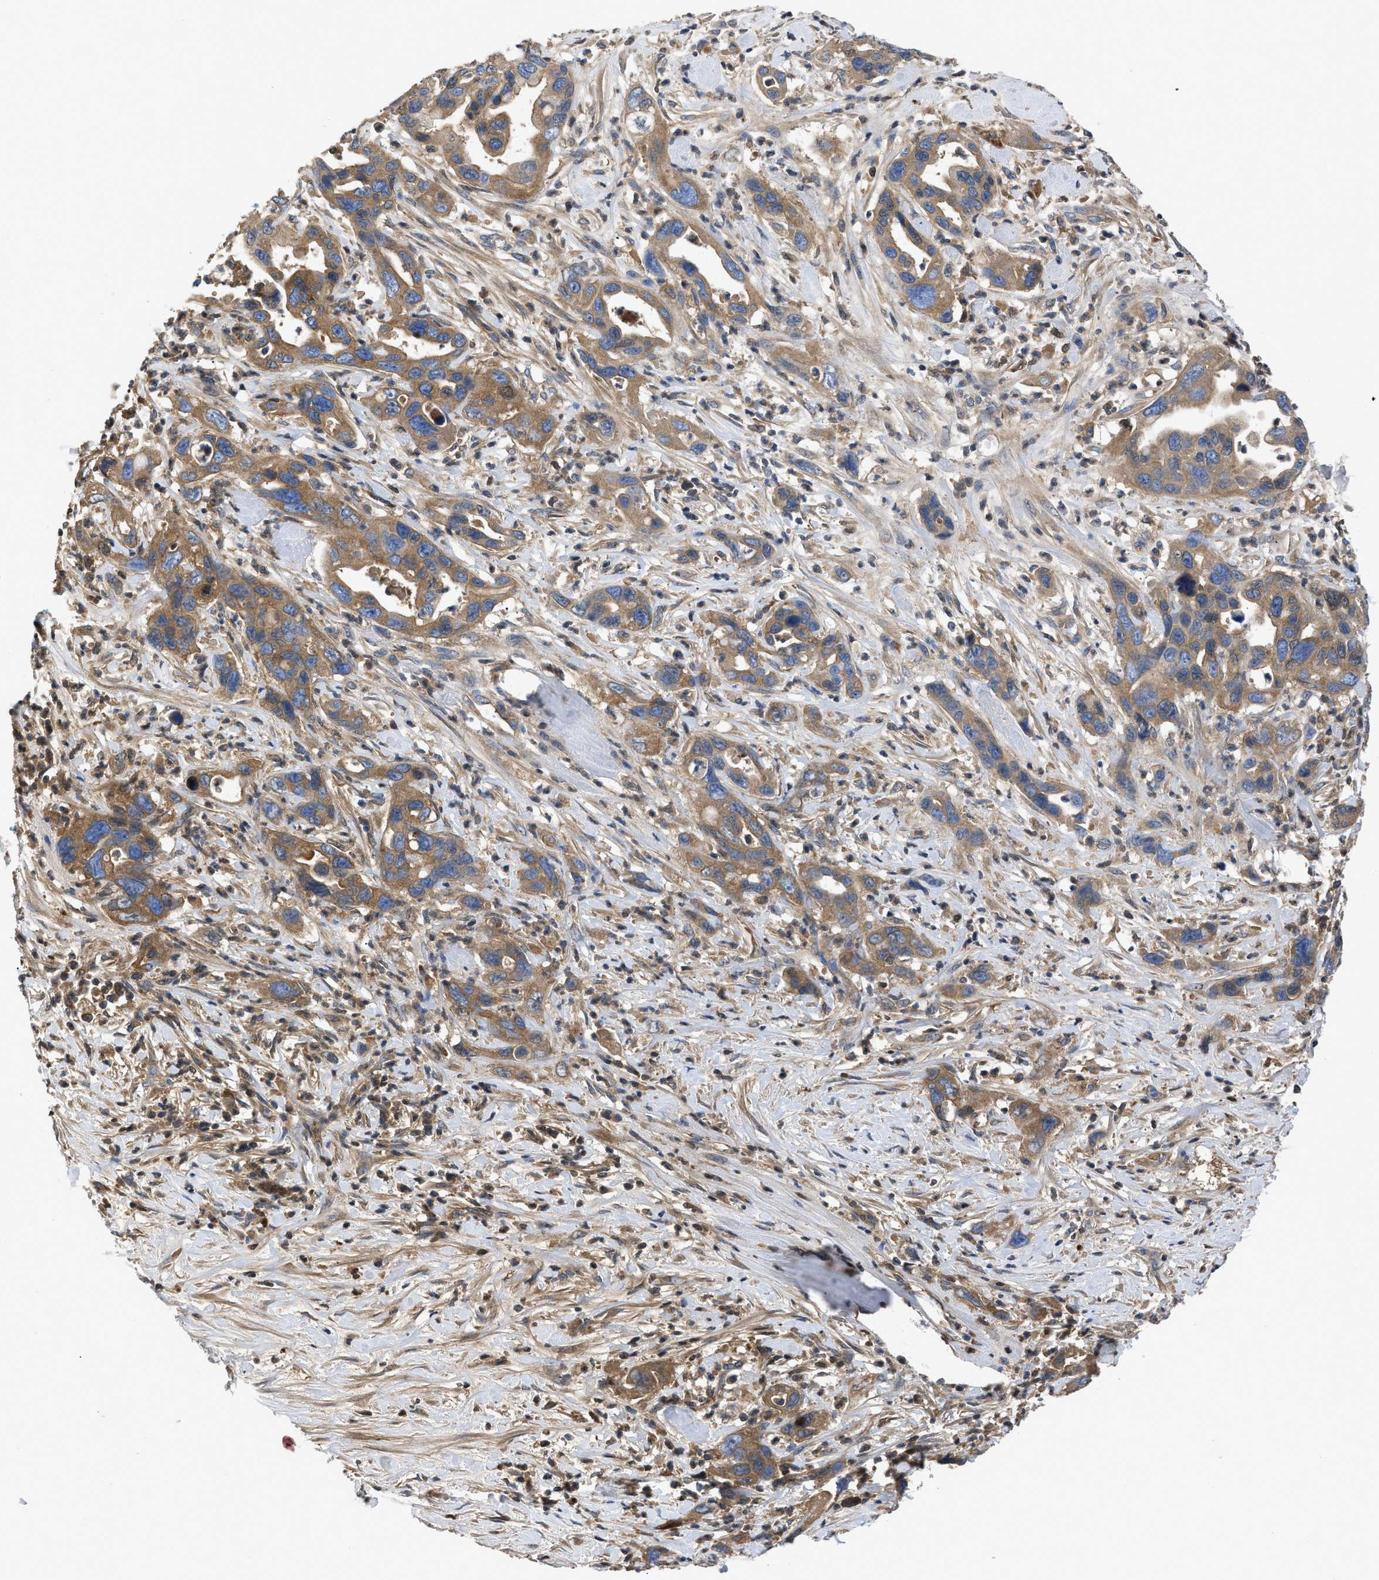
{"staining": {"intensity": "moderate", "quantity": ">75%", "location": "cytoplasmic/membranous"}, "tissue": "pancreatic cancer", "cell_type": "Tumor cells", "image_type": "cancer", "snomed": [{"axis": "morphology", "description": "Adenocarcinoma, NOS"}, {"axis": "topography", "description": "Pancreas"}], "caption": "Immunohistochemistry (IHC) of human pancreatic cancer (adenocarcinoma) displays medium levels of moderate cytoplasmic/membranous positivity in approximately >75% of tumor cells. The staining was performed using DAB to visualize the protein expression in brown, while the nuclei were stained in blue with hematoxylin (Magnification: 20x).", "gene": "SERPINA6", "patient": {"sex": "female", "age": 70}}